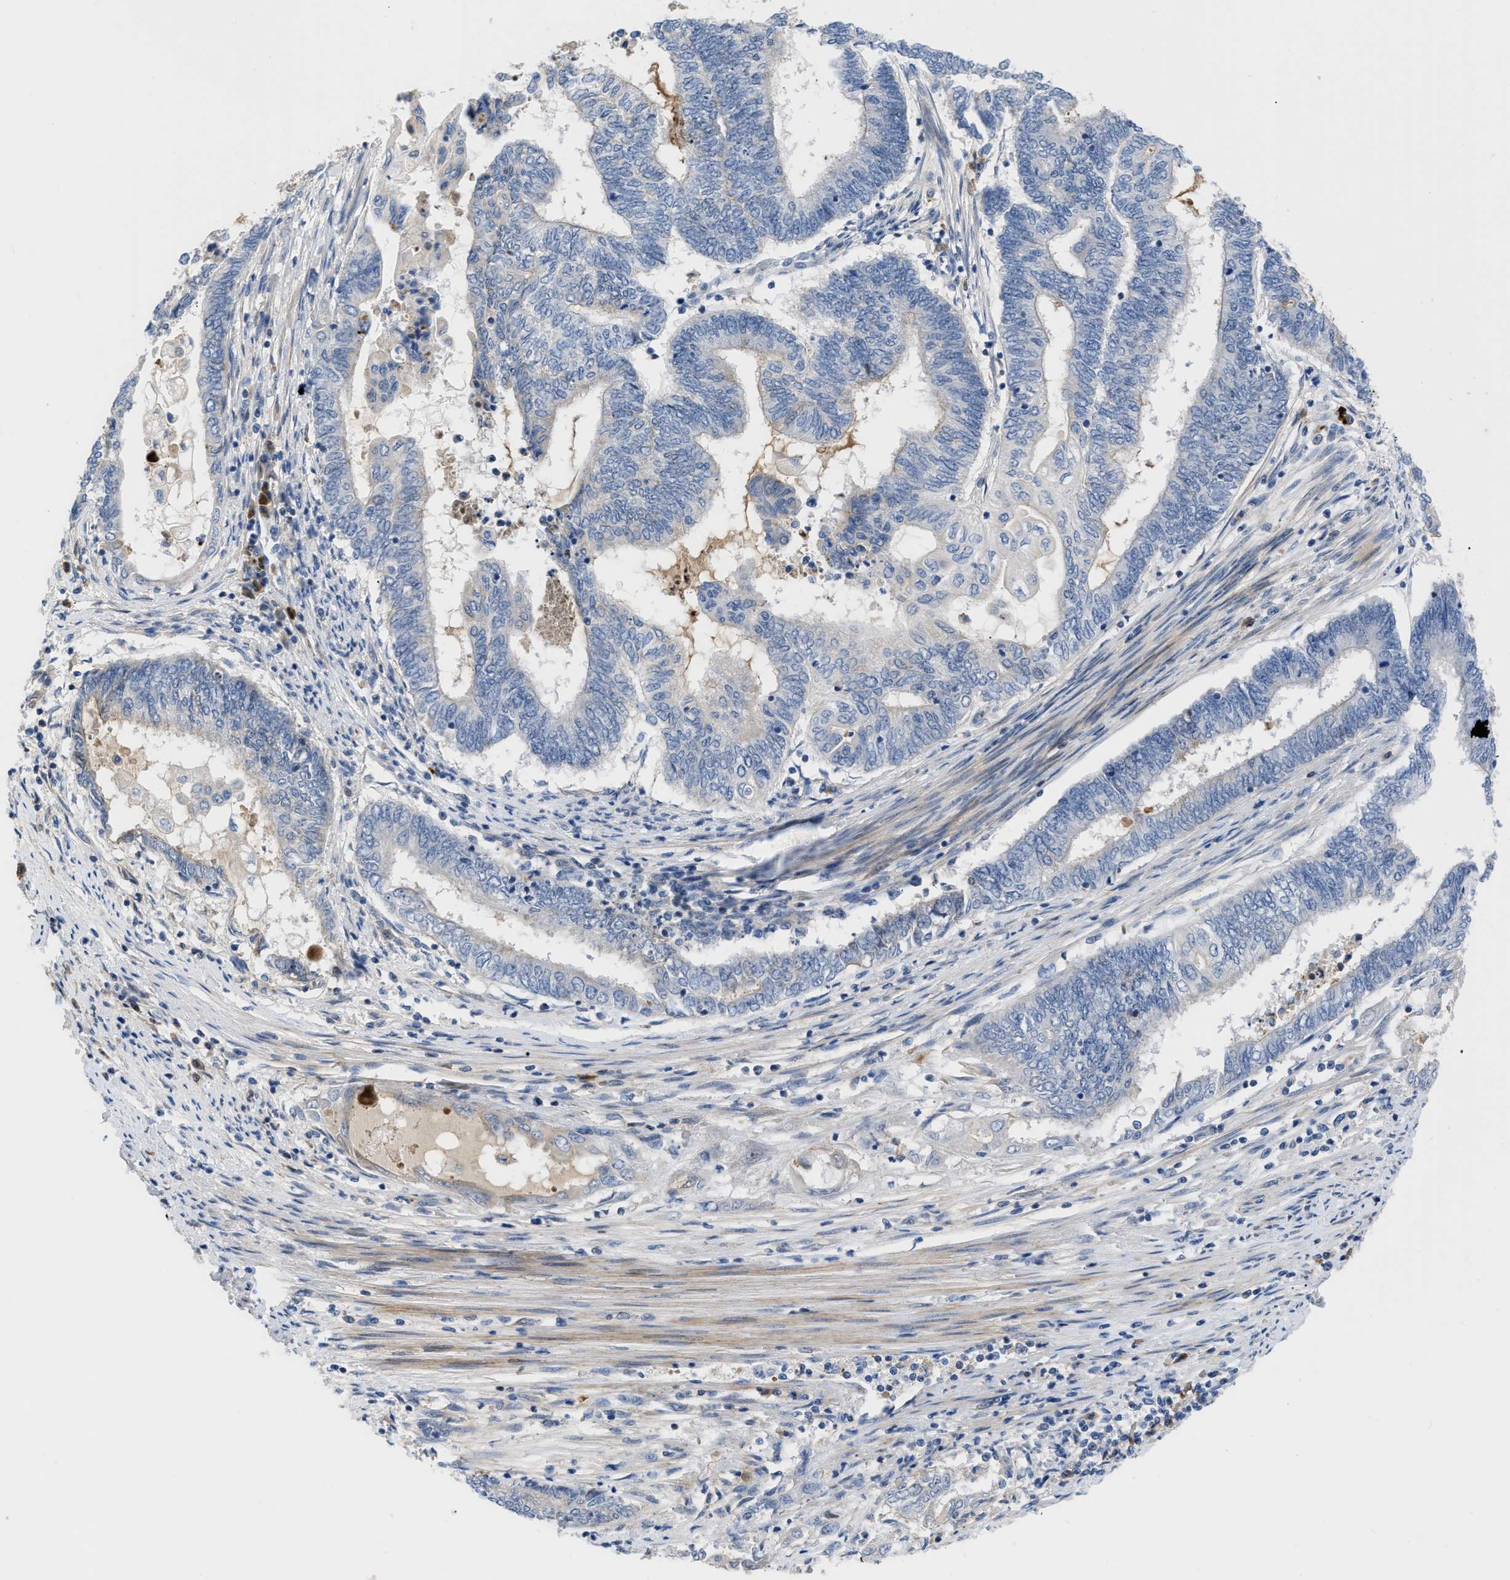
{"staining": {"intensity": "negative", "quantity": "none", "location": "none"}, "tissue": "endometrial cancer", "cell_type": "Tumor cells", "image_type": "cancer", "snomed": [{"axis": "morphology", "description": "Adenocarcinoma, NOS"}, {"axis": "topography", "description": "Uterus"}, {"axis": "topography", "description": "Endometrium"}], "caption": "DAB immunohistochemical staining of human endometrial adenocarcinoma reveals no significant staining in tumor cells.", "gene": "OR9K2", "patient": {"sex": "female", "age": 70}}